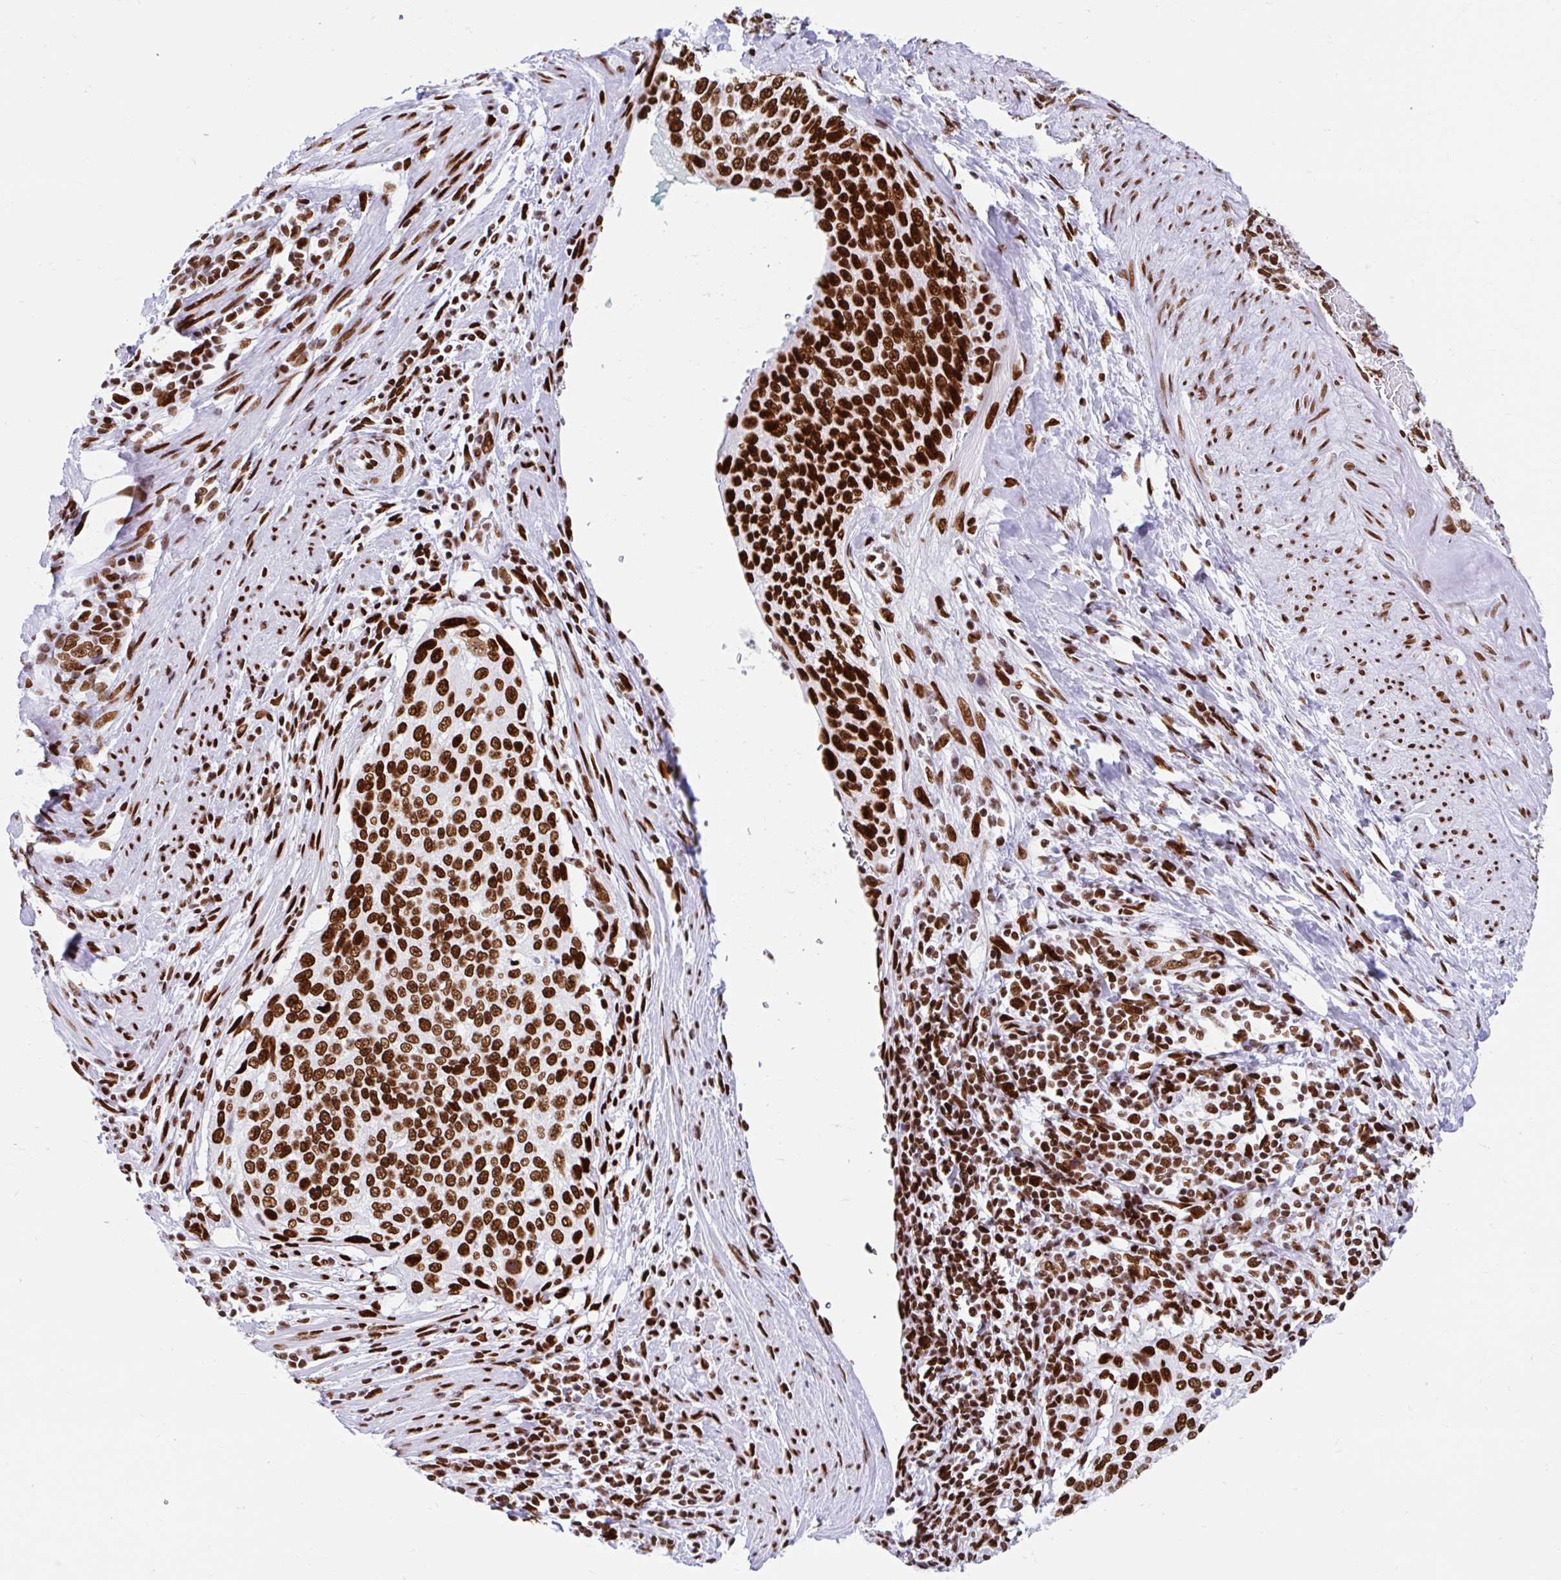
{"staining": {"intensity": "strong", "quantity": ">75%", "location": "nuclear"}, "tissue": "cervical cancer", "cell_type": "Tumor cells", "image_type": "cancer", "snomed": [{"axis": "morphology", "description": "Squamous cell carcinoma, NOS"}, {"axis": "topography", "description": "Cervix"}], "caption": "Squamous cell carcinoma (cervical) stained with a brown dye reveals strong nuclear positive expression in approximately >75% of tumor cells.", "gene": "KHDRBS1", "patient": {"sex": "female", "age": 38}}